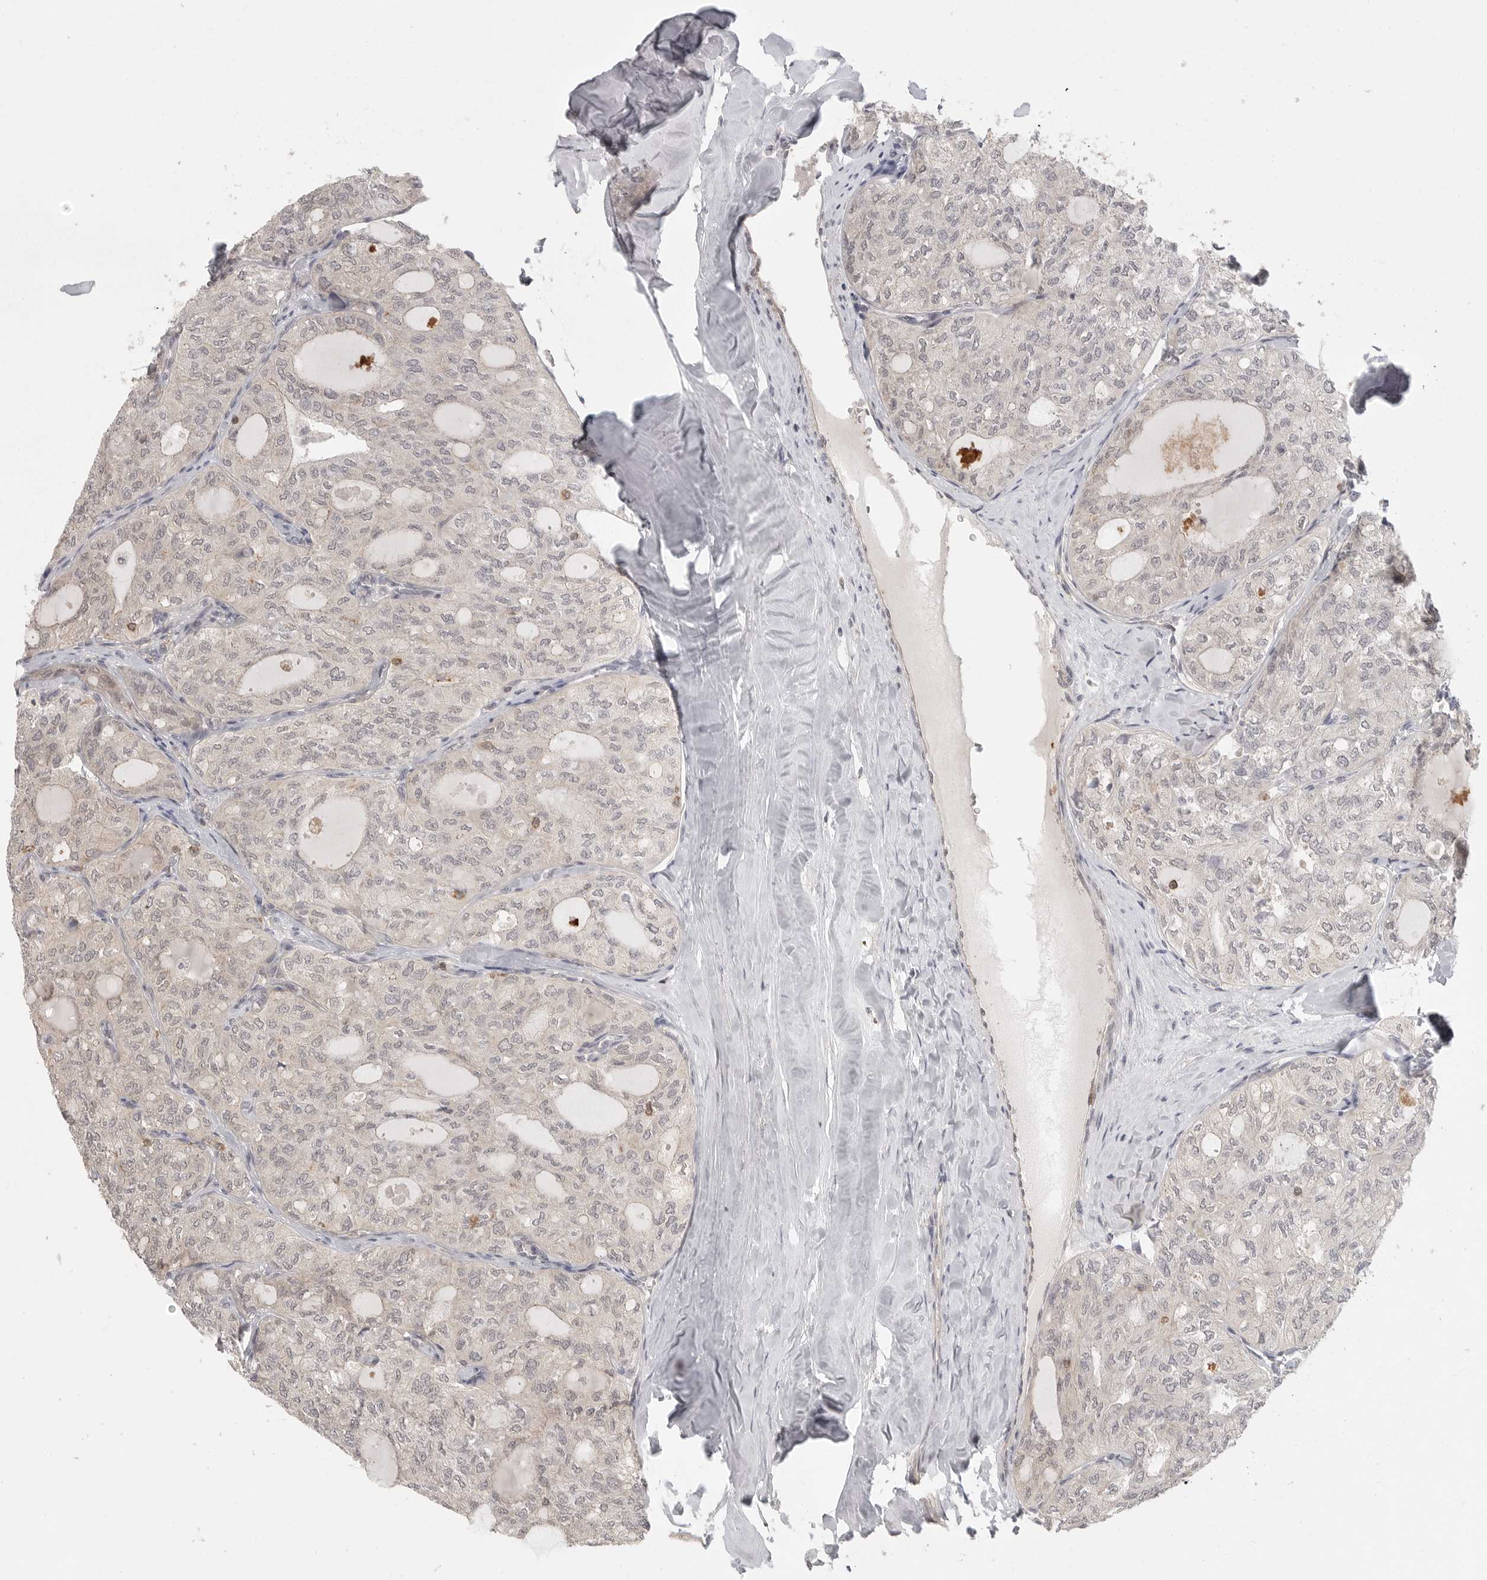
{"staining": {"intensity": "negative", "quantity": "none", "location": "none"}, "tissue": "thyroid cancer", "cell_type": "Tumor cells", "image_type": "cancer", "snomed": [{"axis": "morphology", "description": "Follicular adenoma carcinoma, NOS"}, {"axis": "topography", "description": "Thyroid gland"}], "caption": "A photomicrograph of follicular adenoma carcinoma (thyroid) stained for a protein reveals no brown staining in tumor cells.", "gene": "DBNL", "patient": {"sex": "male", "age": 75}}